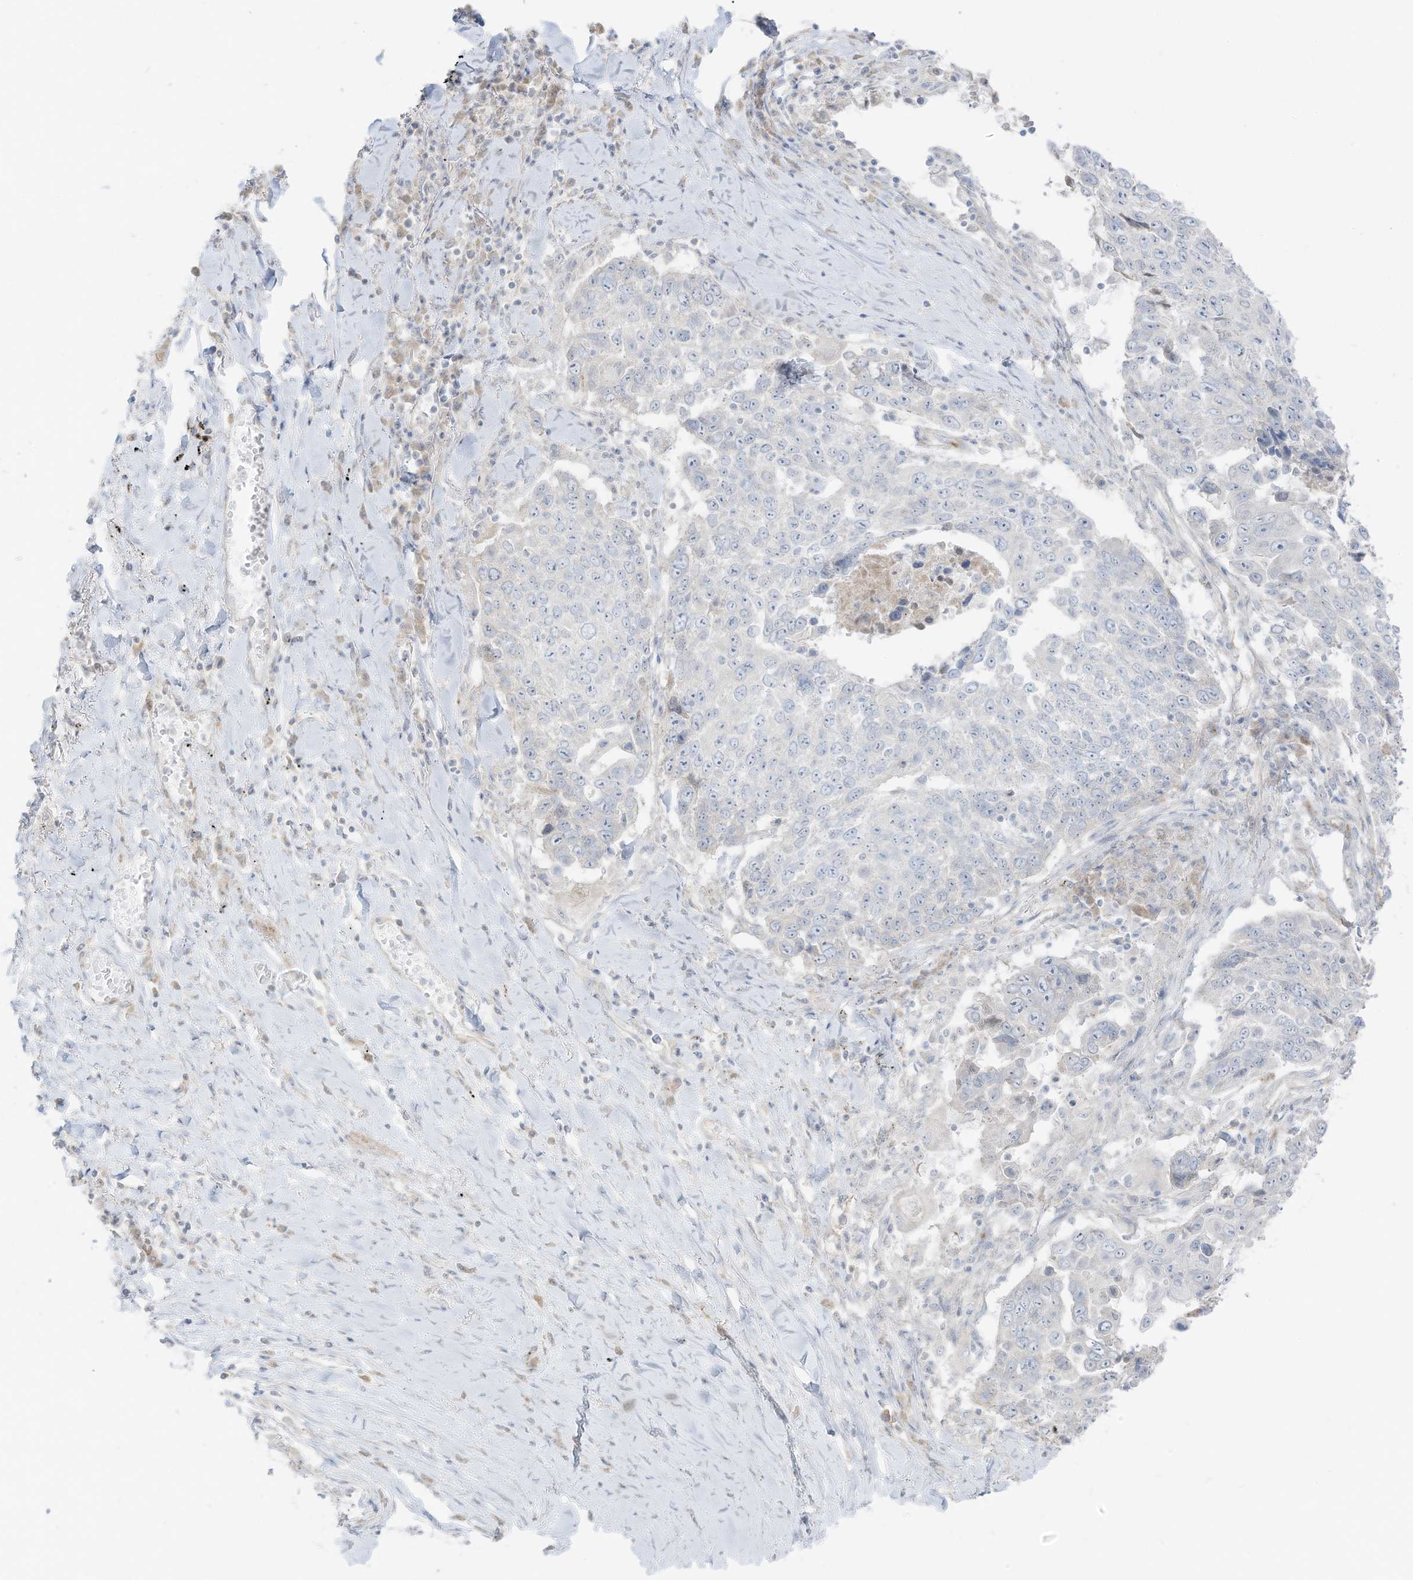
{"staining": {"intensity": "negative", "quantity": "none", "location": "none"}, "tissue": "lung cancer", "cell_type": "Tumor cells", "image_type": "cancer", "snomed": [{"axis": "morphology", "description": "Squamous cell carcinoma, NOS"}, {"axis": "topography", "description": "Lung"}], "caption": "This is an immunohistochemistry histopathology image of lung cancer (squamous cell carcinoma). There is no expression in tumor cells.", "gene": "C11orf87", "patient": {"sex": "male", "age": 66}}